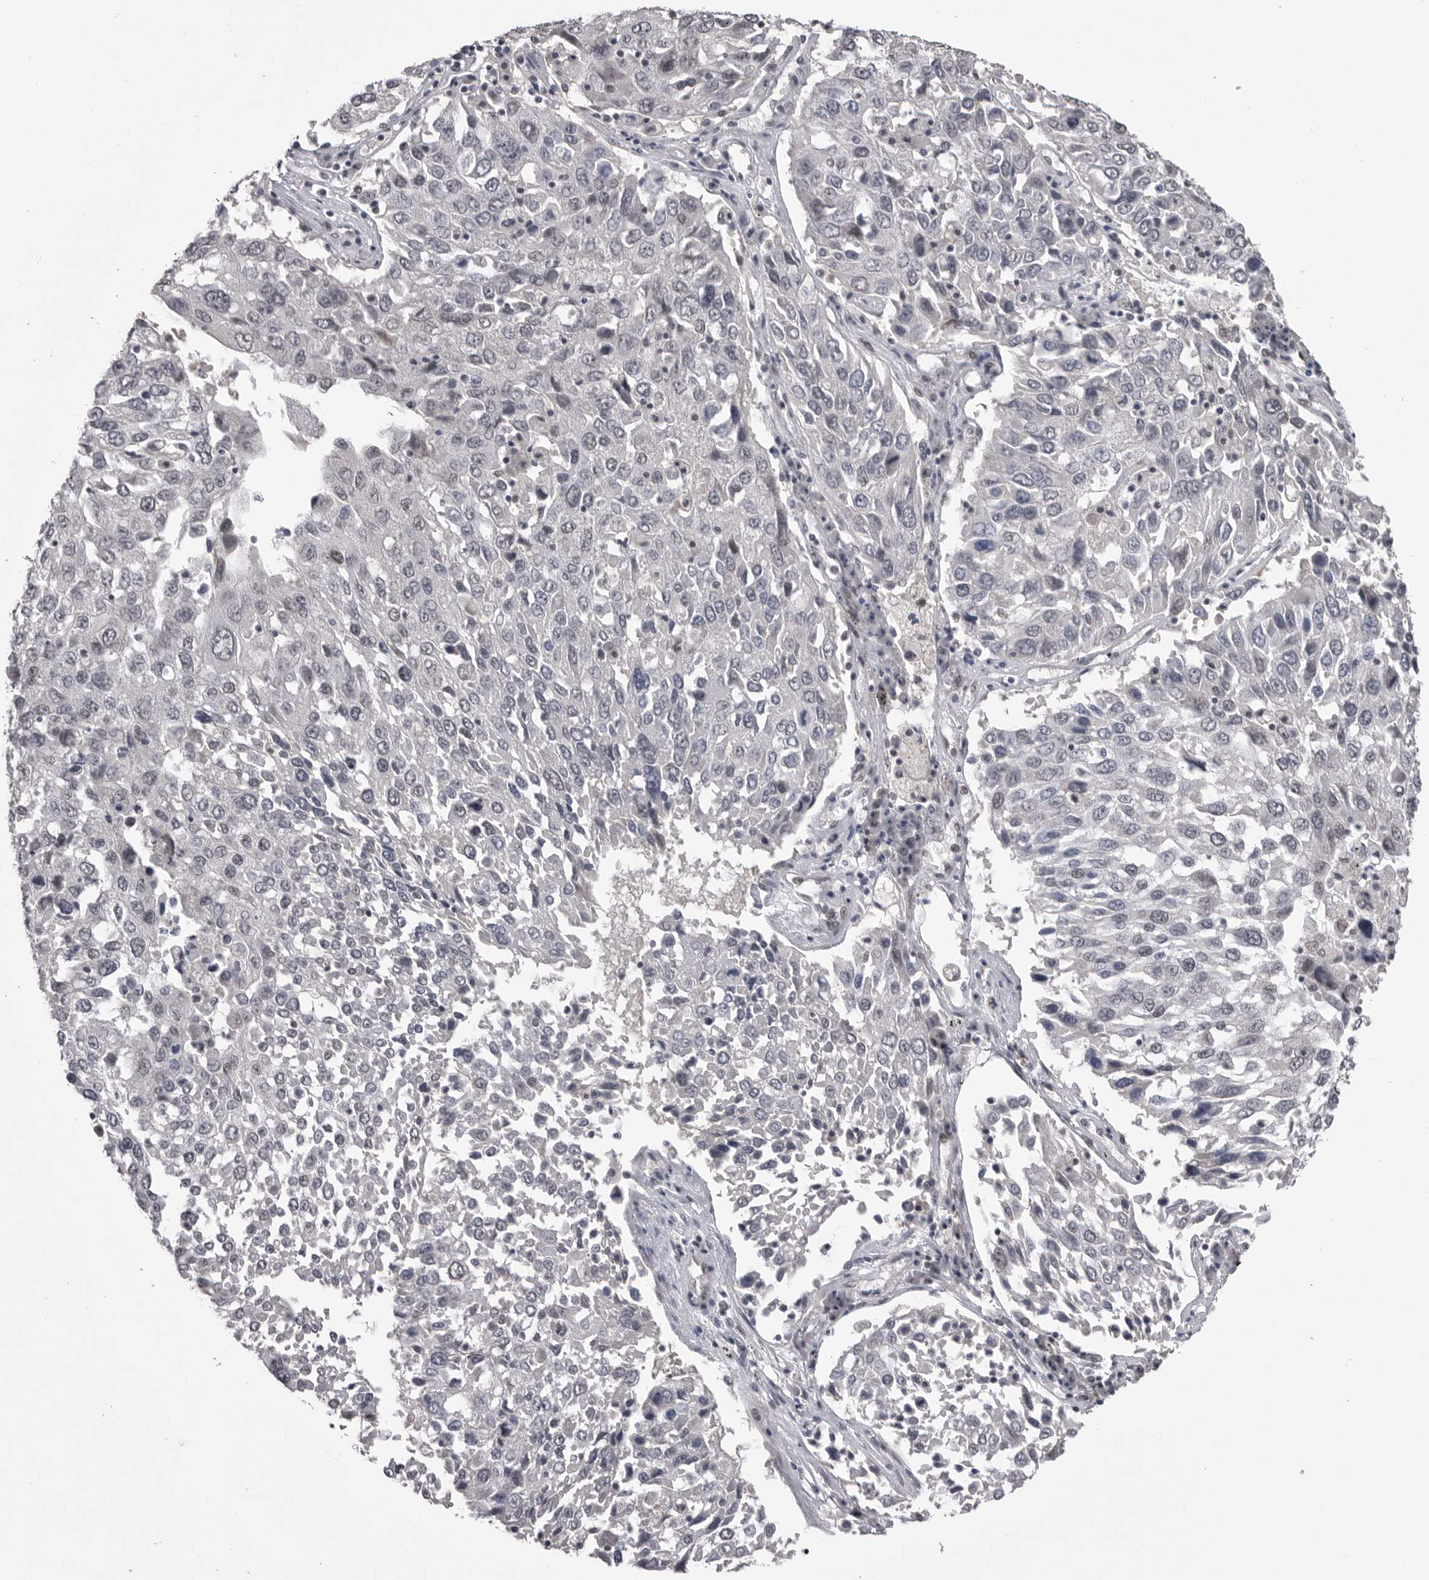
{"staining": {"intensity": "negative", "quantity": "none", "location": "none"}, "tissue": "lung cancer", "cell_type": "Tumor cells", "image_type": "cancer", "snomed": [{"axis": "morphology", "description": "Squamous cell carcinoma, NOS"}, {"axis": "topography", "description": "Lung"}], "caption": "DAB (3,3'-diaminobenzidine) immunohistochemical staining of squamous cell carcinoma (lung) exhibits no significant expression in tumor cells.", "gene": "DLG2", "patient": {"sex": "male", "age": 65}}